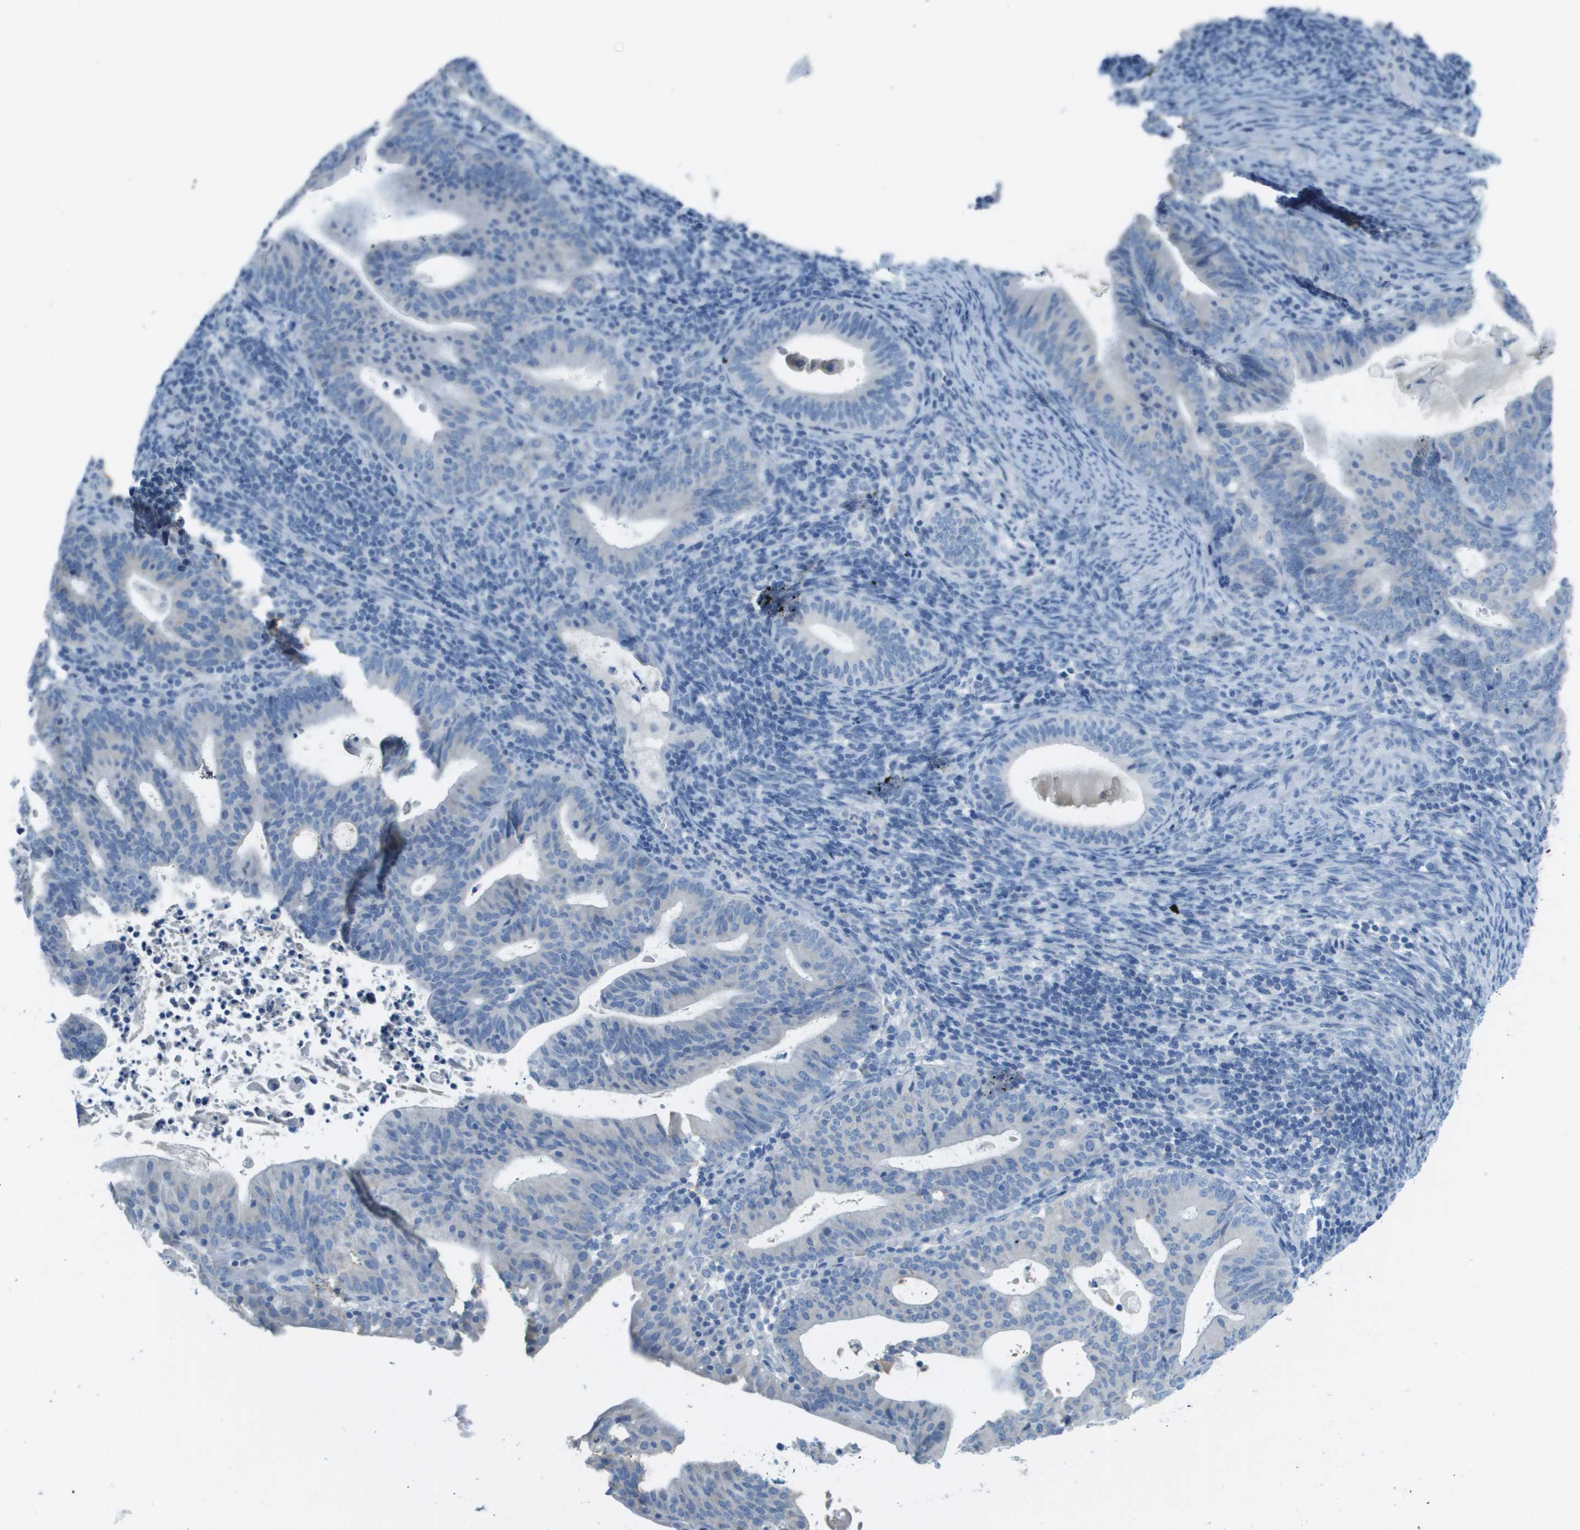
{"staining": {"intensity": "negative", "quantity": "none", "location": "none"}, "tissue": "endometrial cancer", "cell_type": "Tumor cells", "image_type": "cancer", "snomed": [{"axis": "morphology", "description": "Adenocarcinoma, NOS"}, {"axis": "topography", "description": "Uterus"}], "caption": "Adenocarcinoma (endometrial) was stained to show a protein in brown. There is no significant positivity in tumor cells. Brightfield microscopy of IHC stained with DAB (3,3'-diaminobenzidine) (brown) and hematoxylin (blue), captured at high magnification.", "gene": "PTGDR2", "patient": {"sex": "female", "age": 83}}